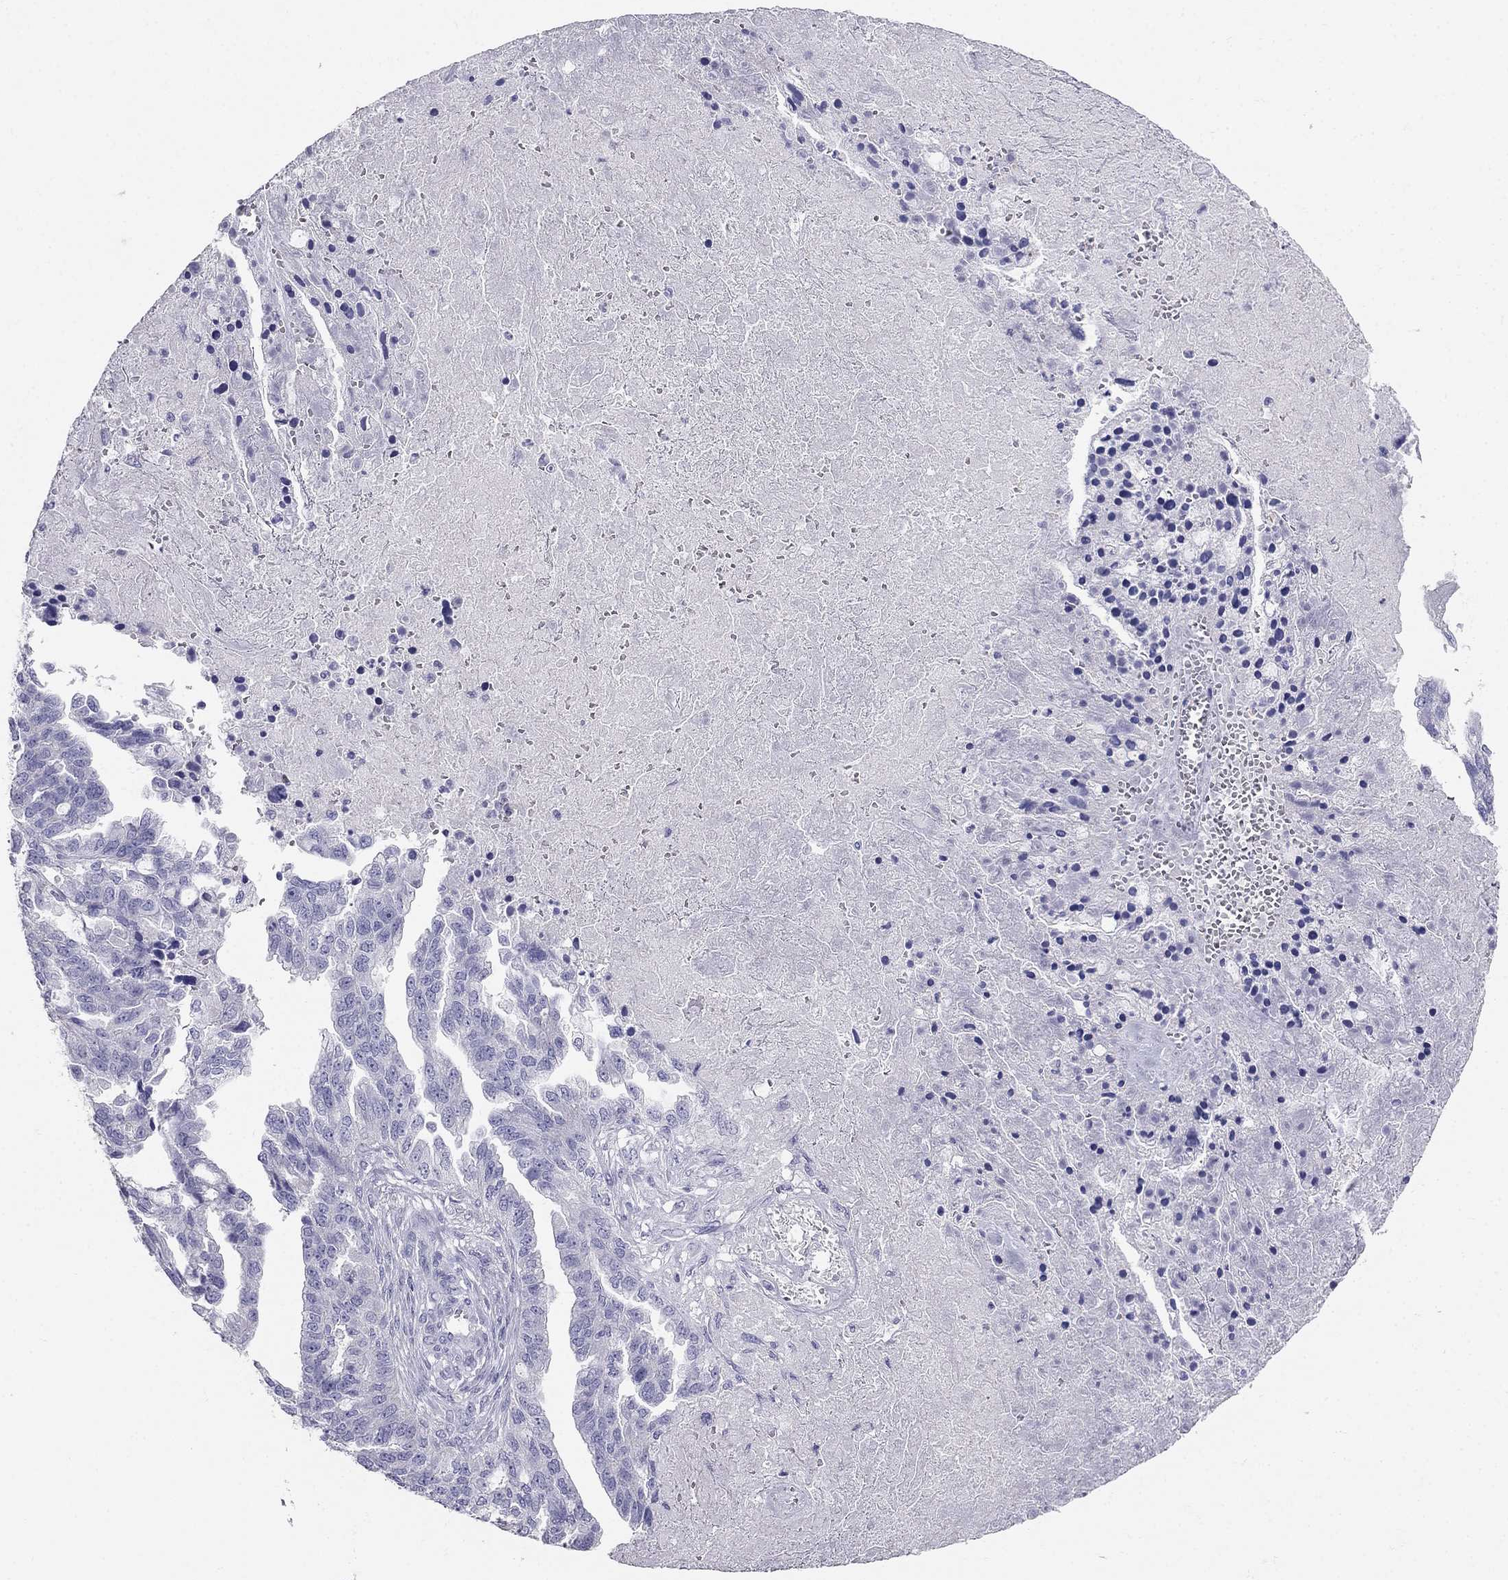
{"staining": {"intensity": "negative", "quantity": "none", "location": "none"}, "tissue": "ovarian cancer", "cell_type": "Tumor cells", "image_type": "cancer", "snomed": [{"axis": "morphology", "description": "Cystadenocarcinoma, serous, NOS"}, {"axis": "topography", "description": "Ovary"}], "caption": "Serous cystadenocarcinoma (ovarian) stained for a protein using immunohistochemistry (IHC) shows no expression tumor cells.", "gene": "RFLNA", "patient": {"sex": "female", "age": 51}}